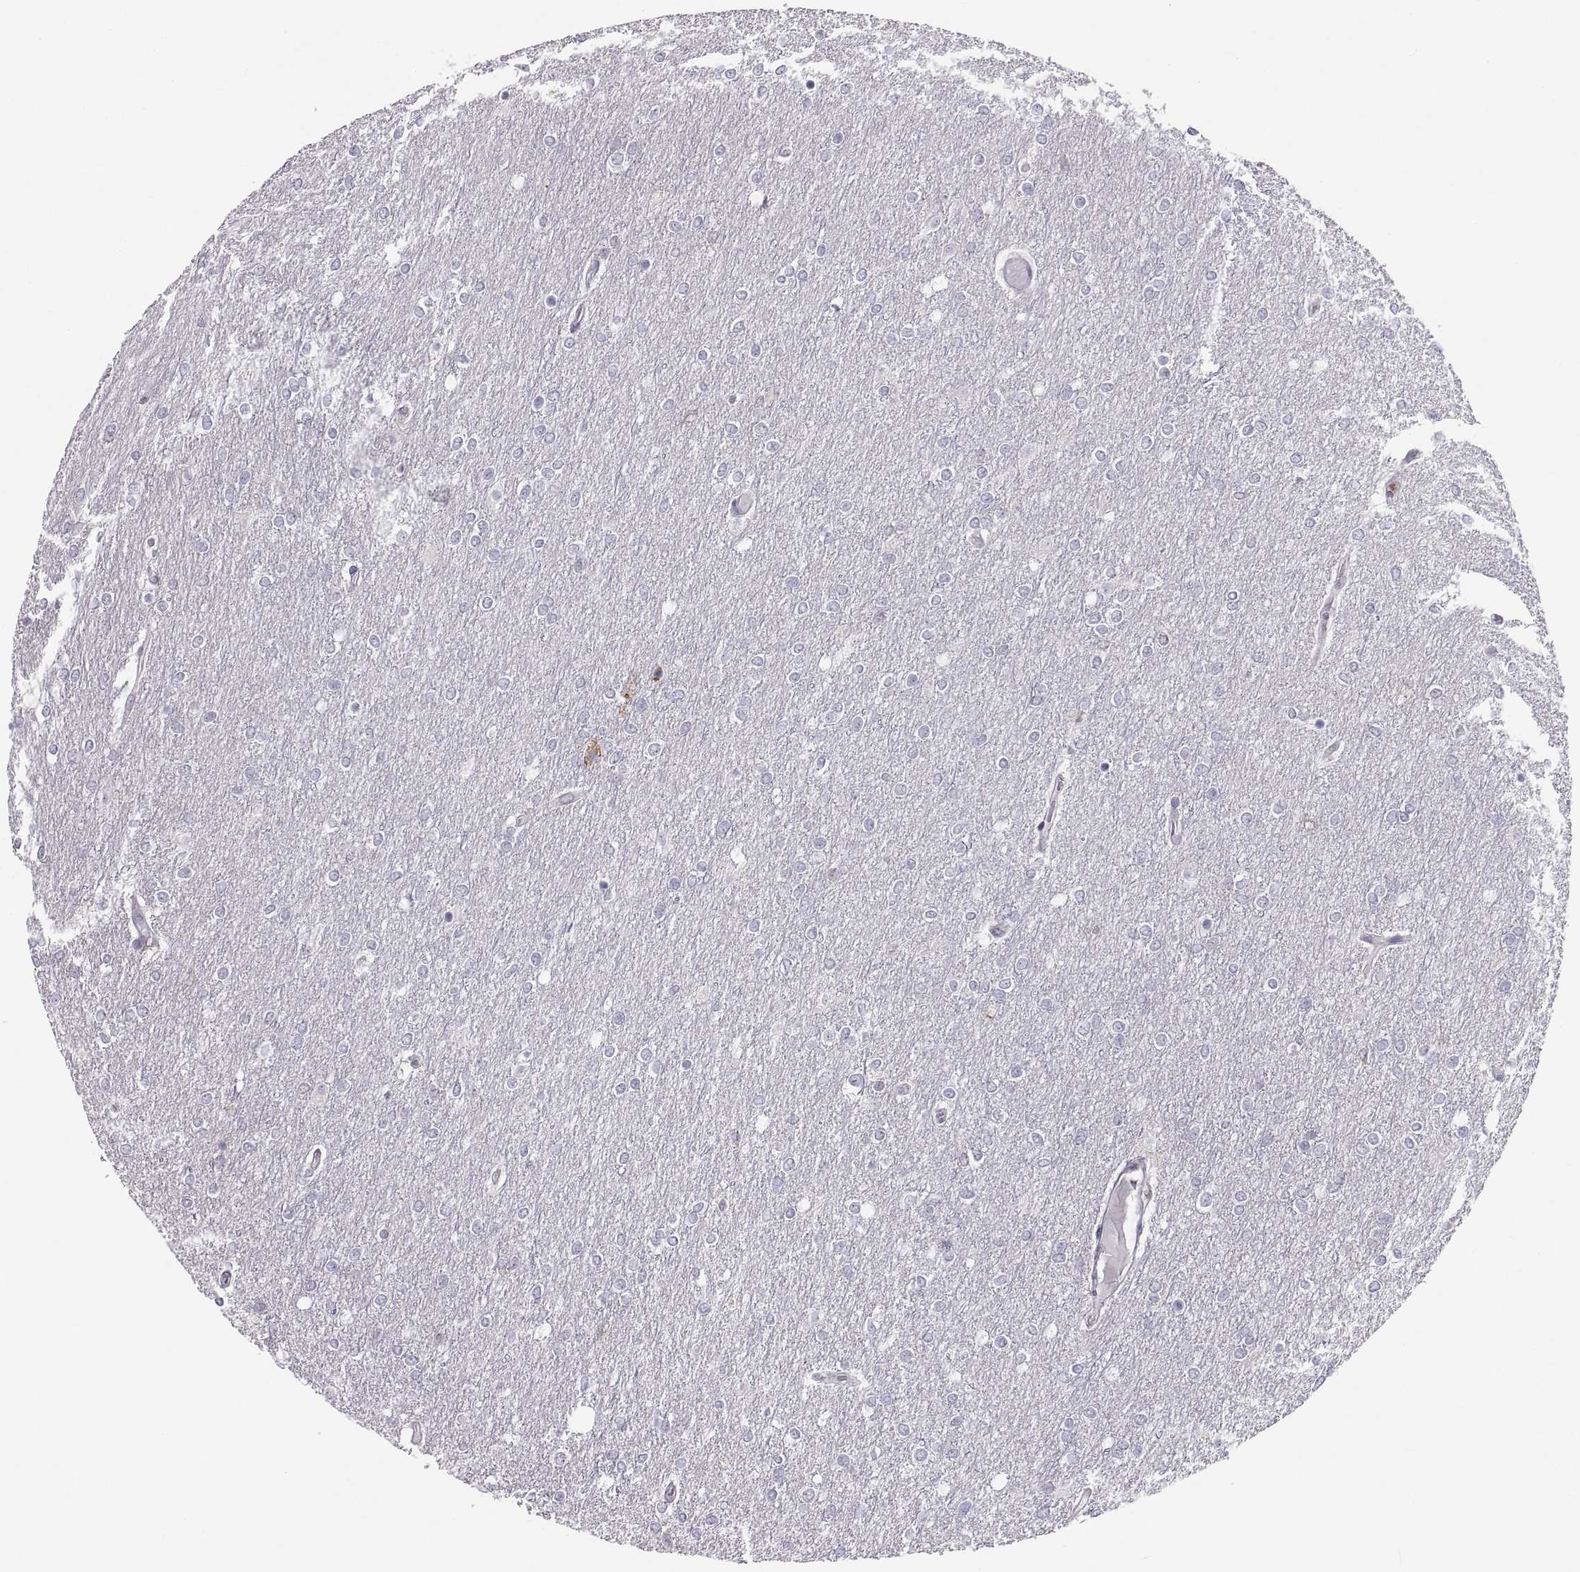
{"staining": {"intensity": "negative", "quantity": "none", "location": "none"}, "tissue": "glioma", "cell_type": "Tumor cells", "image_type": "cancer", "snomed": [{"axis": "morphology", "description": "Glioma, malignant, High grade"}, {"axis": "topography", "description": "Brain"}], "caption": "Immunohistochemical staining of high-grade glioma (malignant) displays no significant staining in tumor cells.", "gene": "ERO1A", "patient": {"sex": "female", "age": 61}}